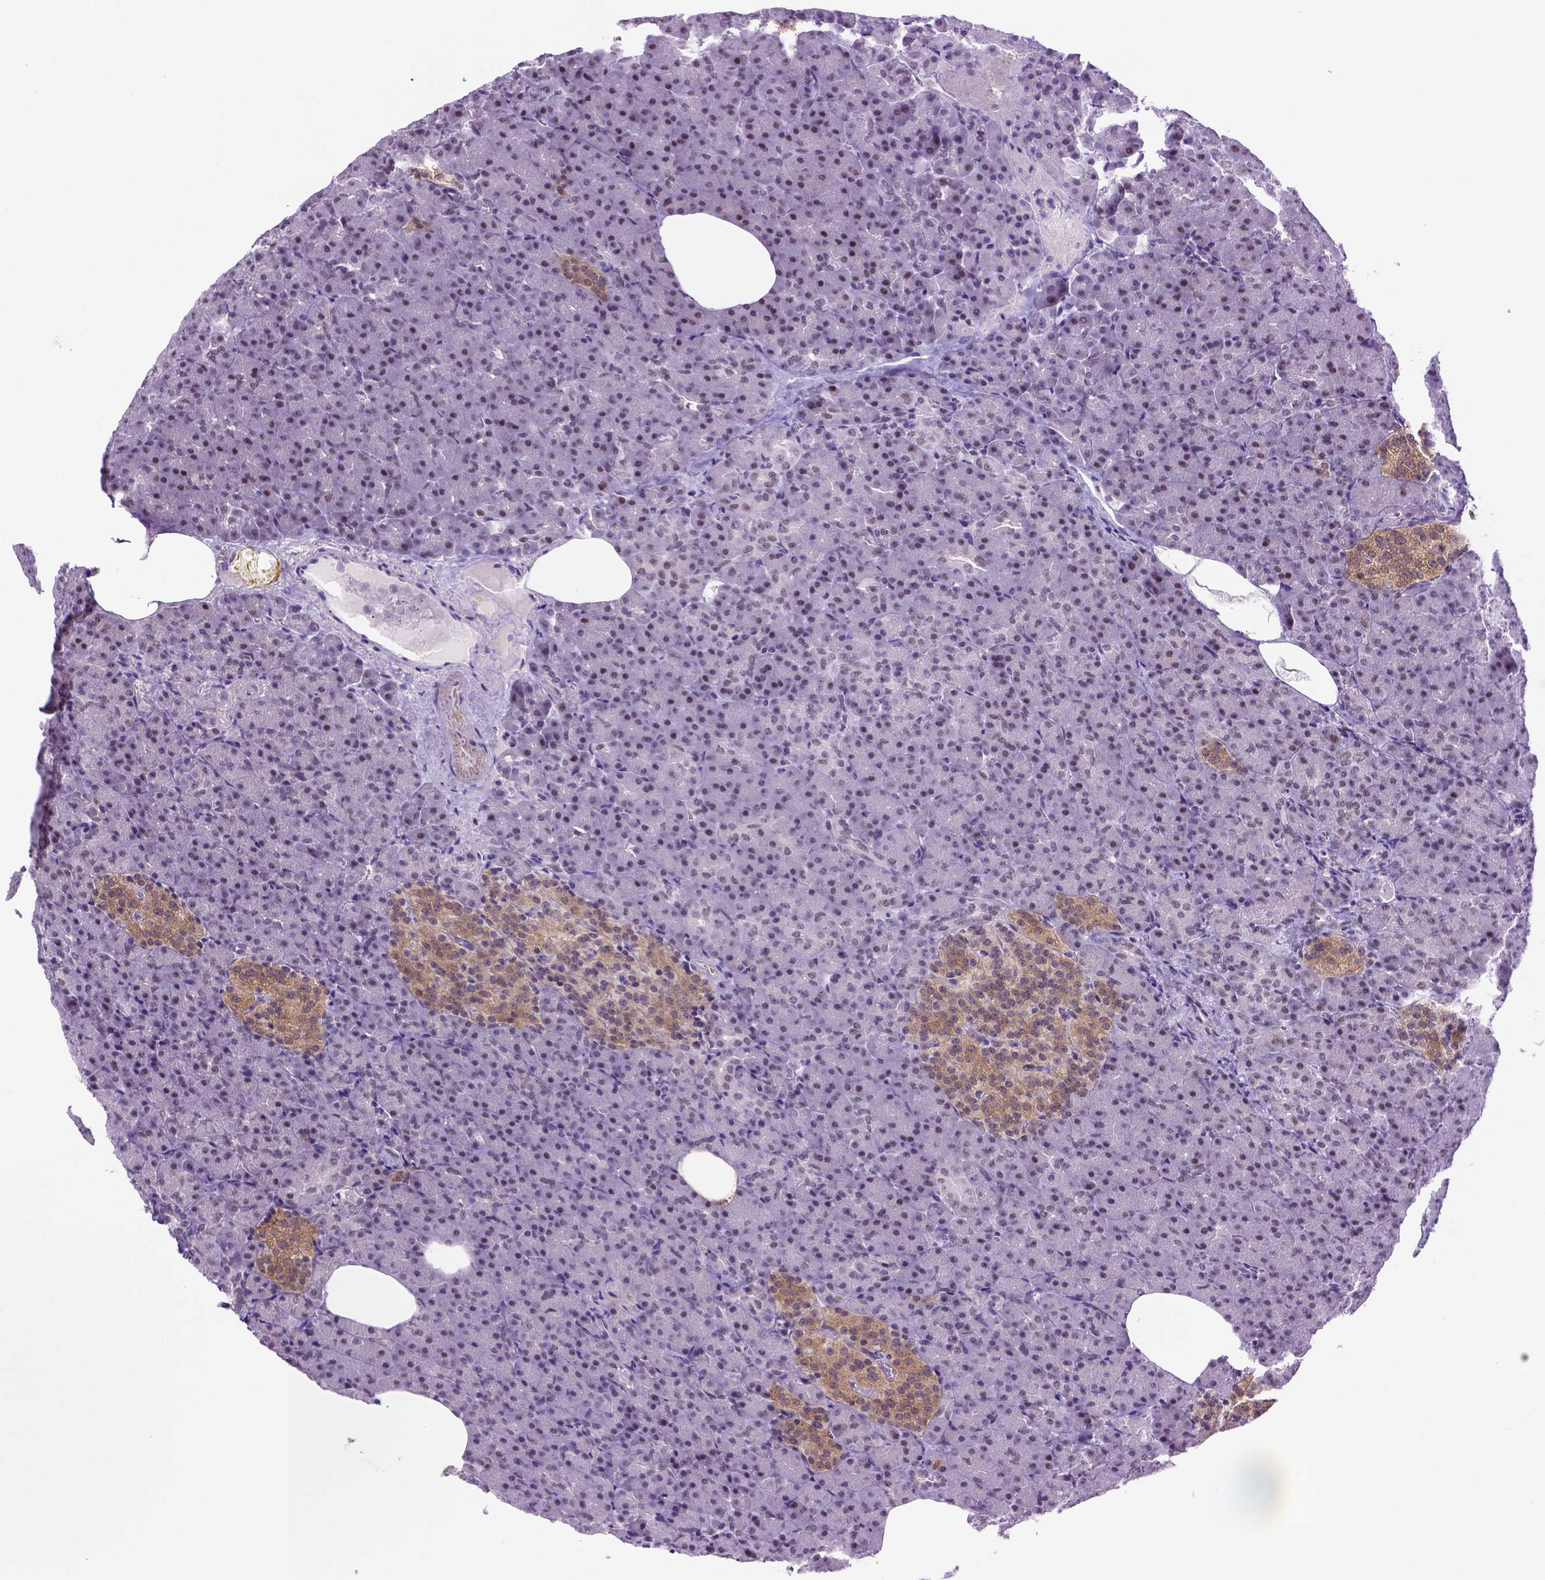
{"staining": {"intensity": "moderate", "quantity": "<25%", "location": "nuclear"}, "tissue": "pancreas", "cell_type": "Exocrine glandular cells", "image_type": "normal", "snomed": [{"axis": "morphology", "description": "Normal tissue, NOS"}, {"axis": "topography", "description": "Pancreas"}], "caption": "Protein staining displays moderate nuclear staining in approximately <25% of exocrine glandular cells in normal pancreas.", "gene": "TBPL1", "patient": {"sex": "female", "age": 74}}